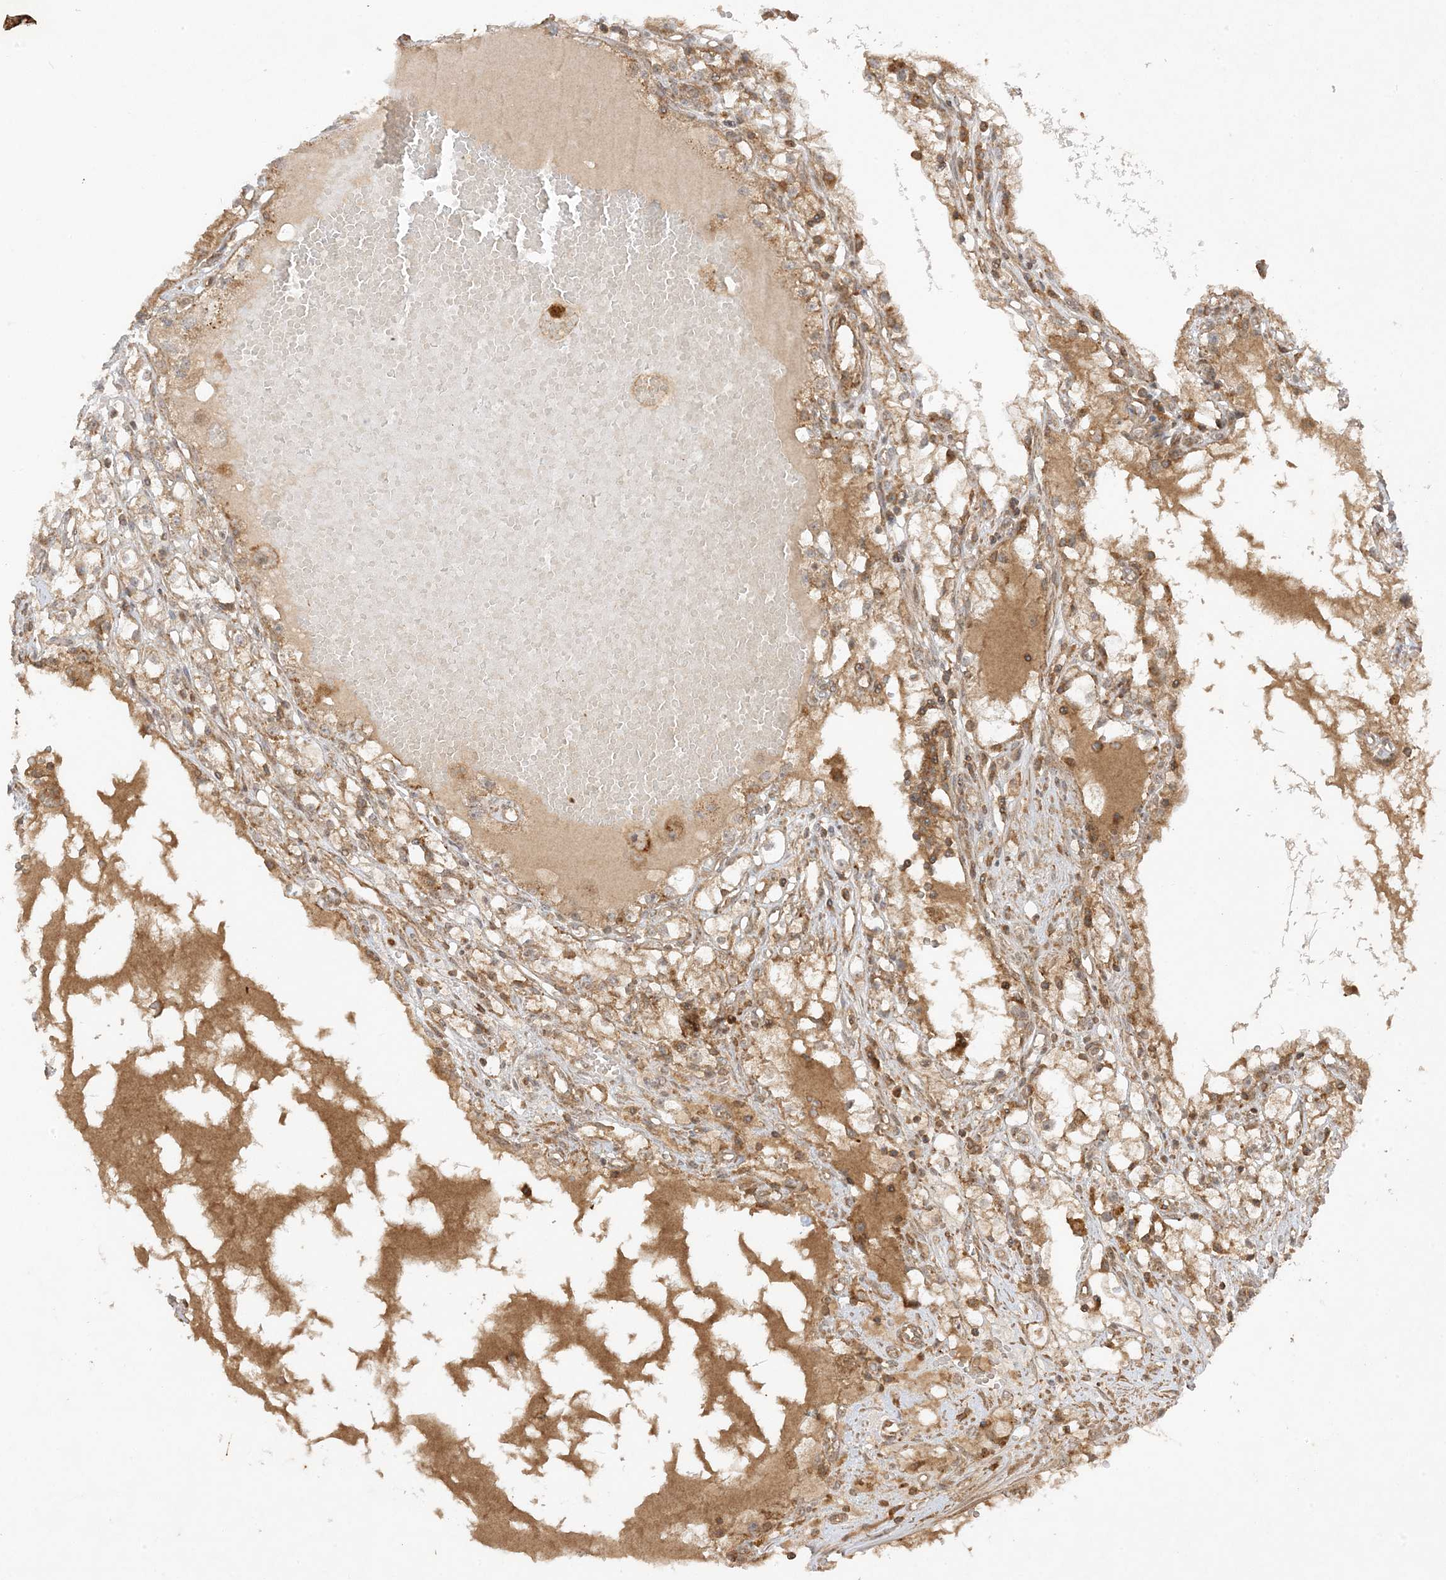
{"staining": {"intensity": "weak", "quantity": ">75%", "location": "cytoplasmic/membranous"}, "tissue": "renal cancer", "cell_type": "Tumor cells", "image_type": "cancer", "snomed": [{"axis": "morphology", "description": "Adenocarcinoma, NOS"}, {"axis": "topography", "description": "Kidney"}], "caption": "Protein expression analysis of human renal adenocarcinoma reveals weak cytoplasmic/membranous expression in approximately >75% of tumor cells.", "gene": "XRN1", "patient": {"sex": "male", "age": 56}}